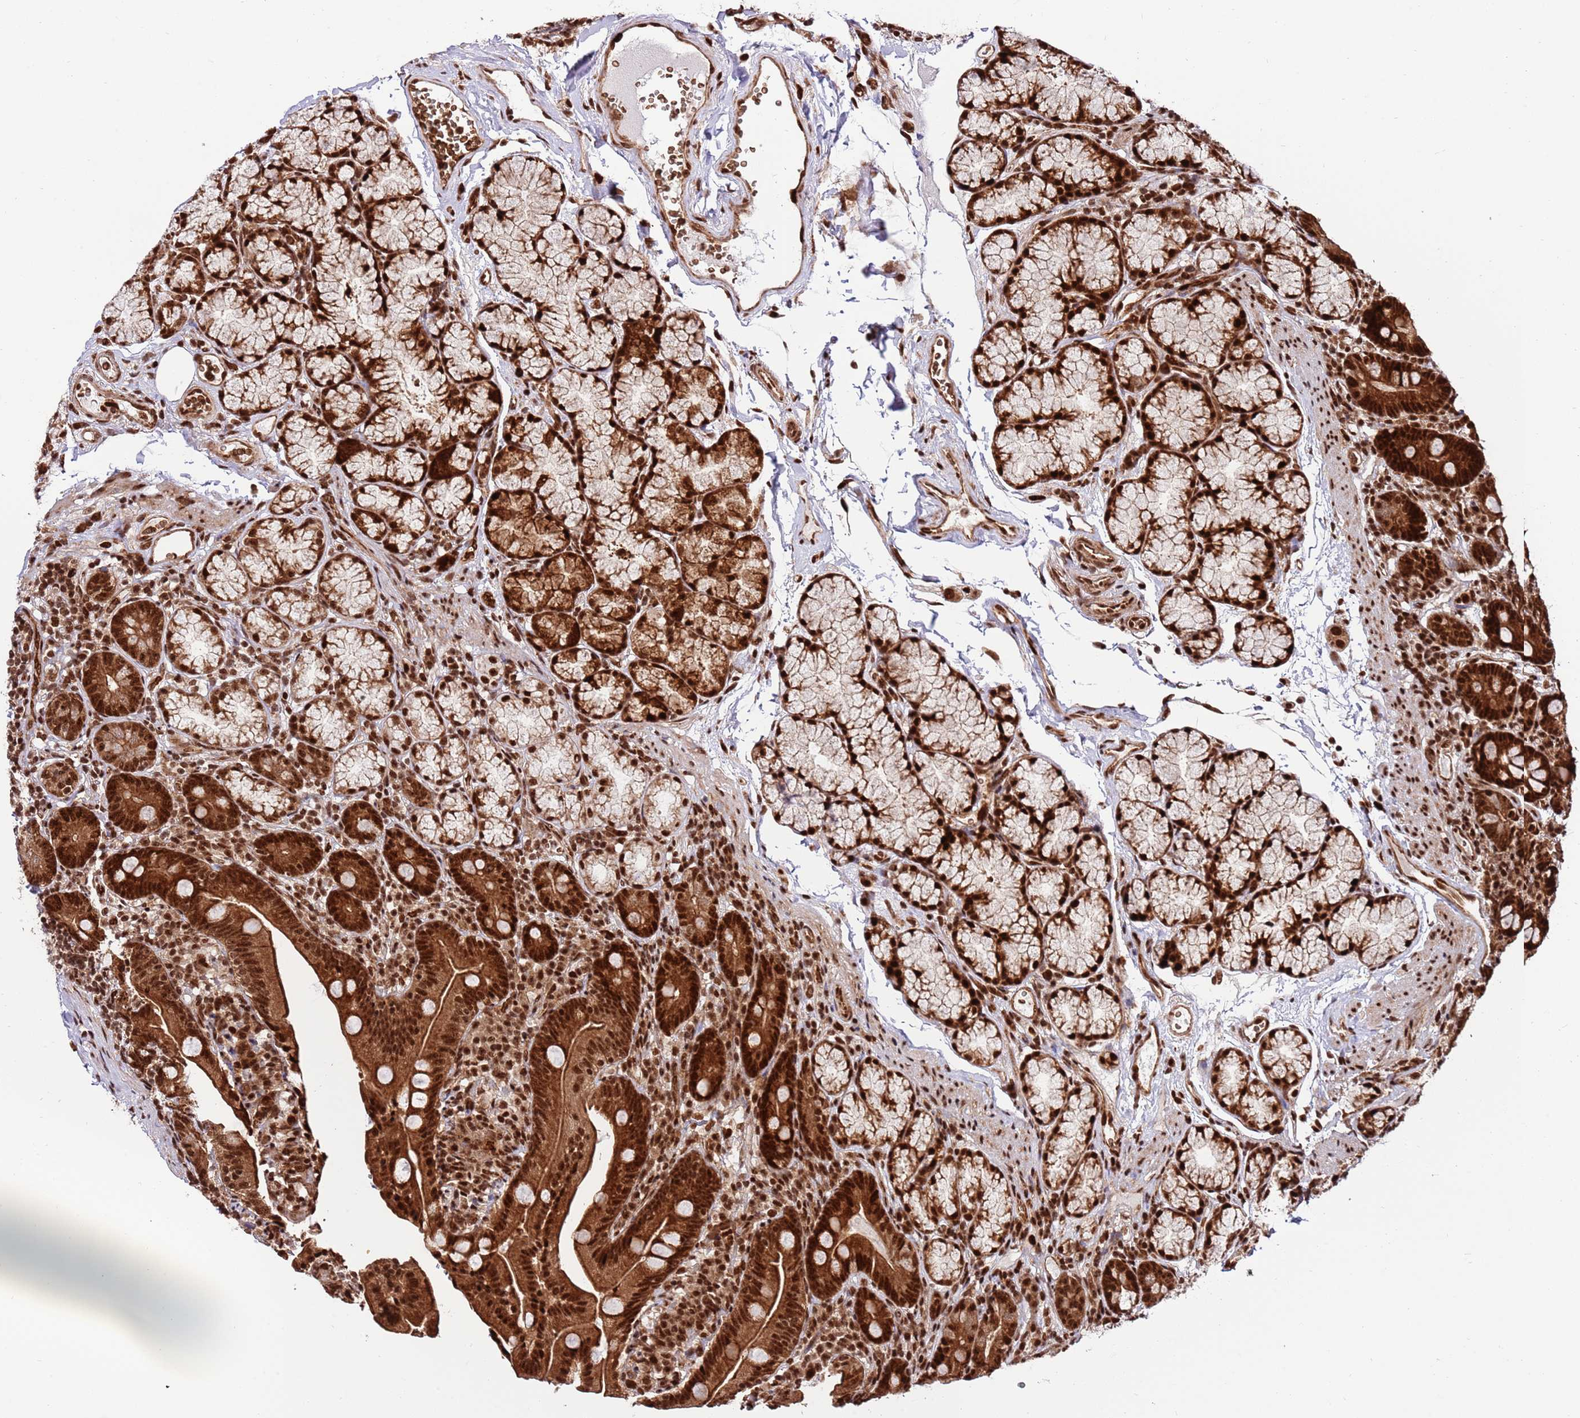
{"staining": {"intensity": "strong", "quantity": ">75%", "location": "cytoplasmic/membranous,nuclear"}, "tissue": "duodenum", "cell_type": "Glandular cells", "image_type": "normal", "snomed": [{"axis": "morphology", "description": "Normal tissue, NOS"}, {"axis": "topography", "description": "Duodenum"}], "caption": "Strong cytoplasmic/membranous,nuclear positivity for a protein is seen in approximately >75% of glandular cells of normal duodenum using immunohistochemistry (IHC).", "gene": "RIF1", "patient": {"sex": "female", "age": 67}}